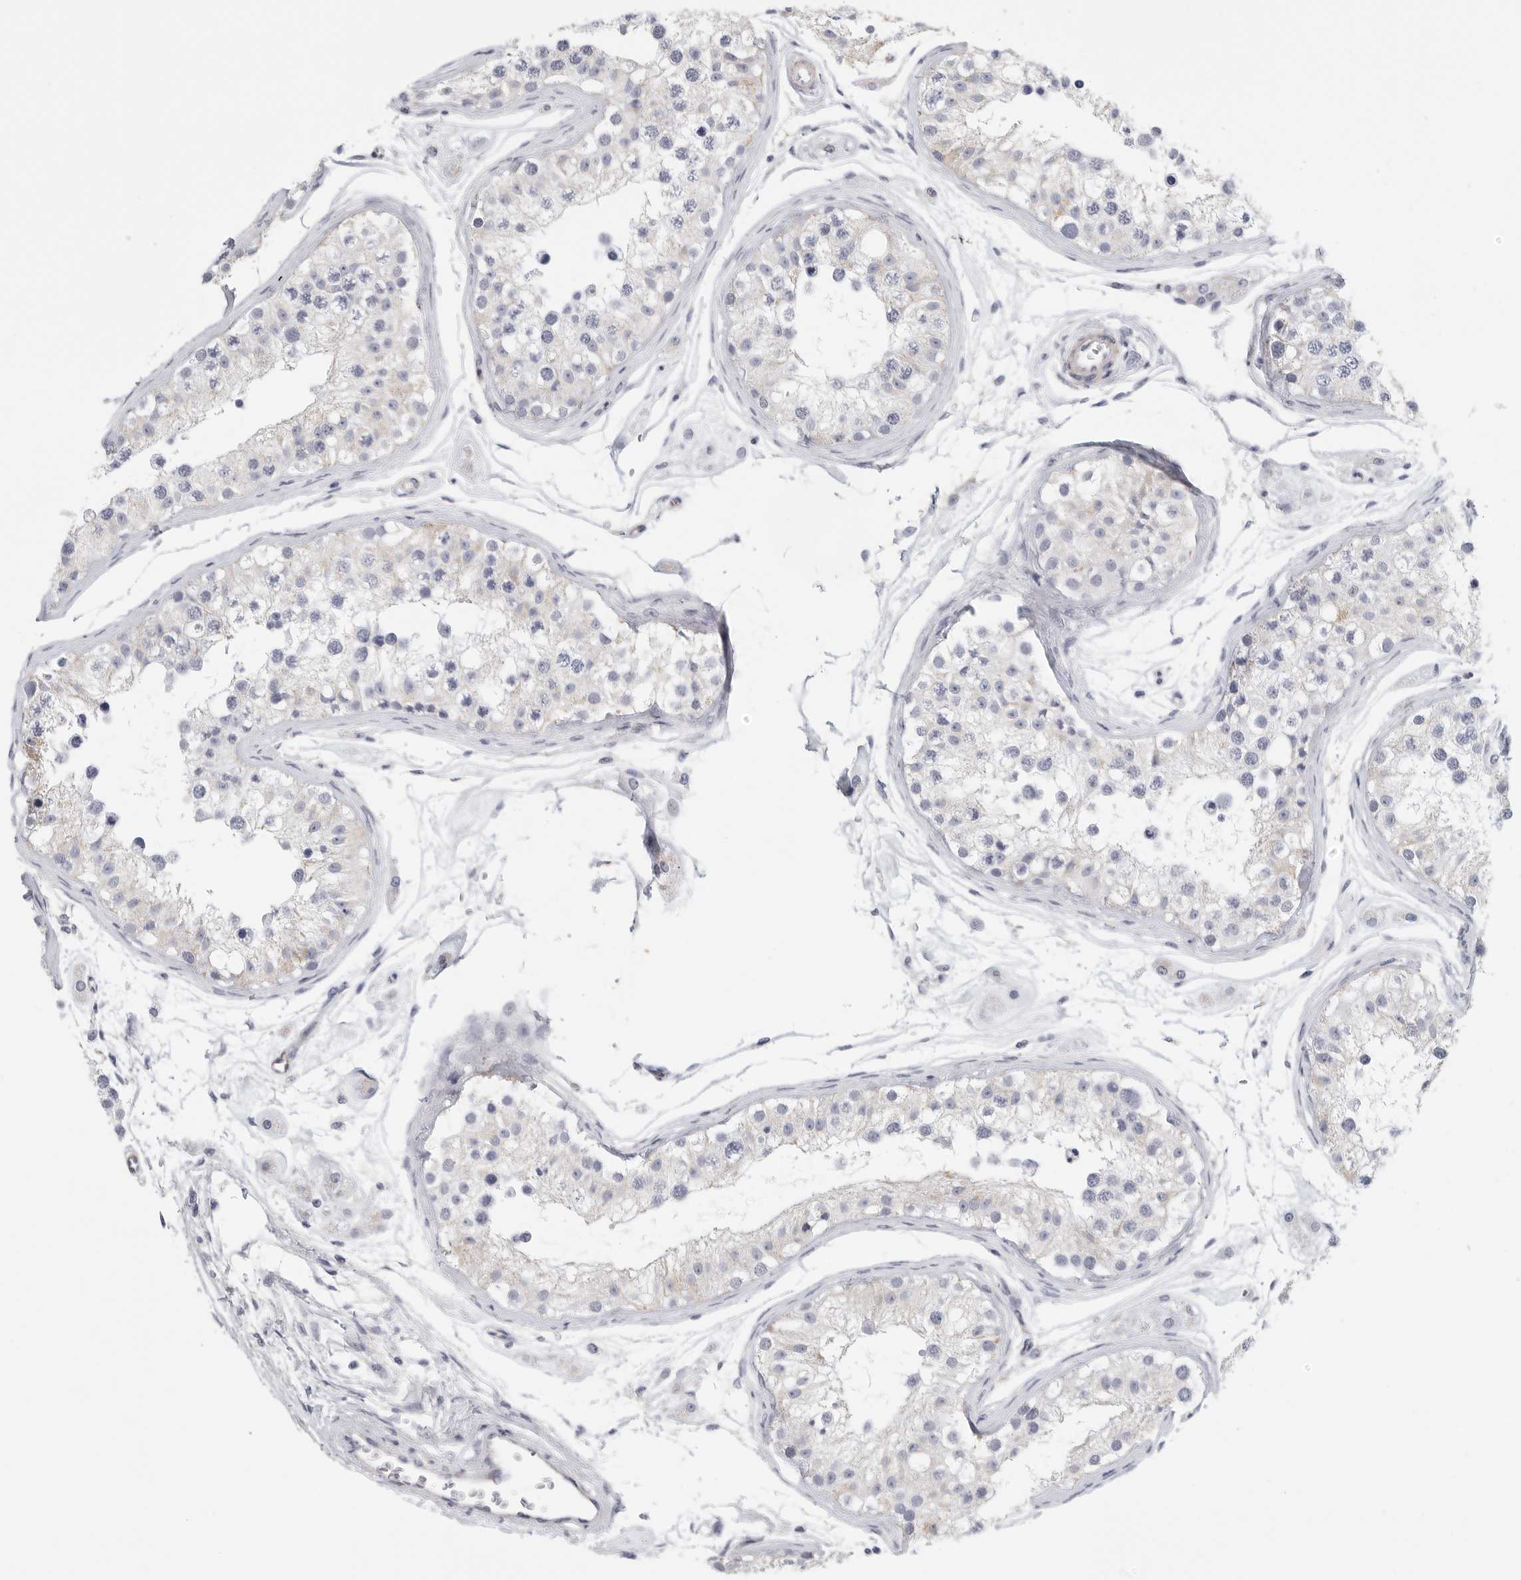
{"staining": {"intensity": "negative", "quantity": "none", "location": "none"}, "tissue": "testis", "cell_type": "Cells in seminiferous ducts", "image_type": "normal", "snomed": [{"axis": "morphology", "description": "Normal tissue, NOS"}, {"axis": "morphology", "description": "Adenocarcinoma, metastatic, NOS"}, {"axis": "topography", "description": "Testis"}], "caption": "A photomicrograph of human testis is negative for staining in cells in seminiferous ducts. The staining was performed using DAB to visualize the protein expression in brown, while the nuclei were stained in blue with hematoxylin (Magnification: 20x).", "gene": "TNR", "patient": {"sex": "male", "age": 26}}